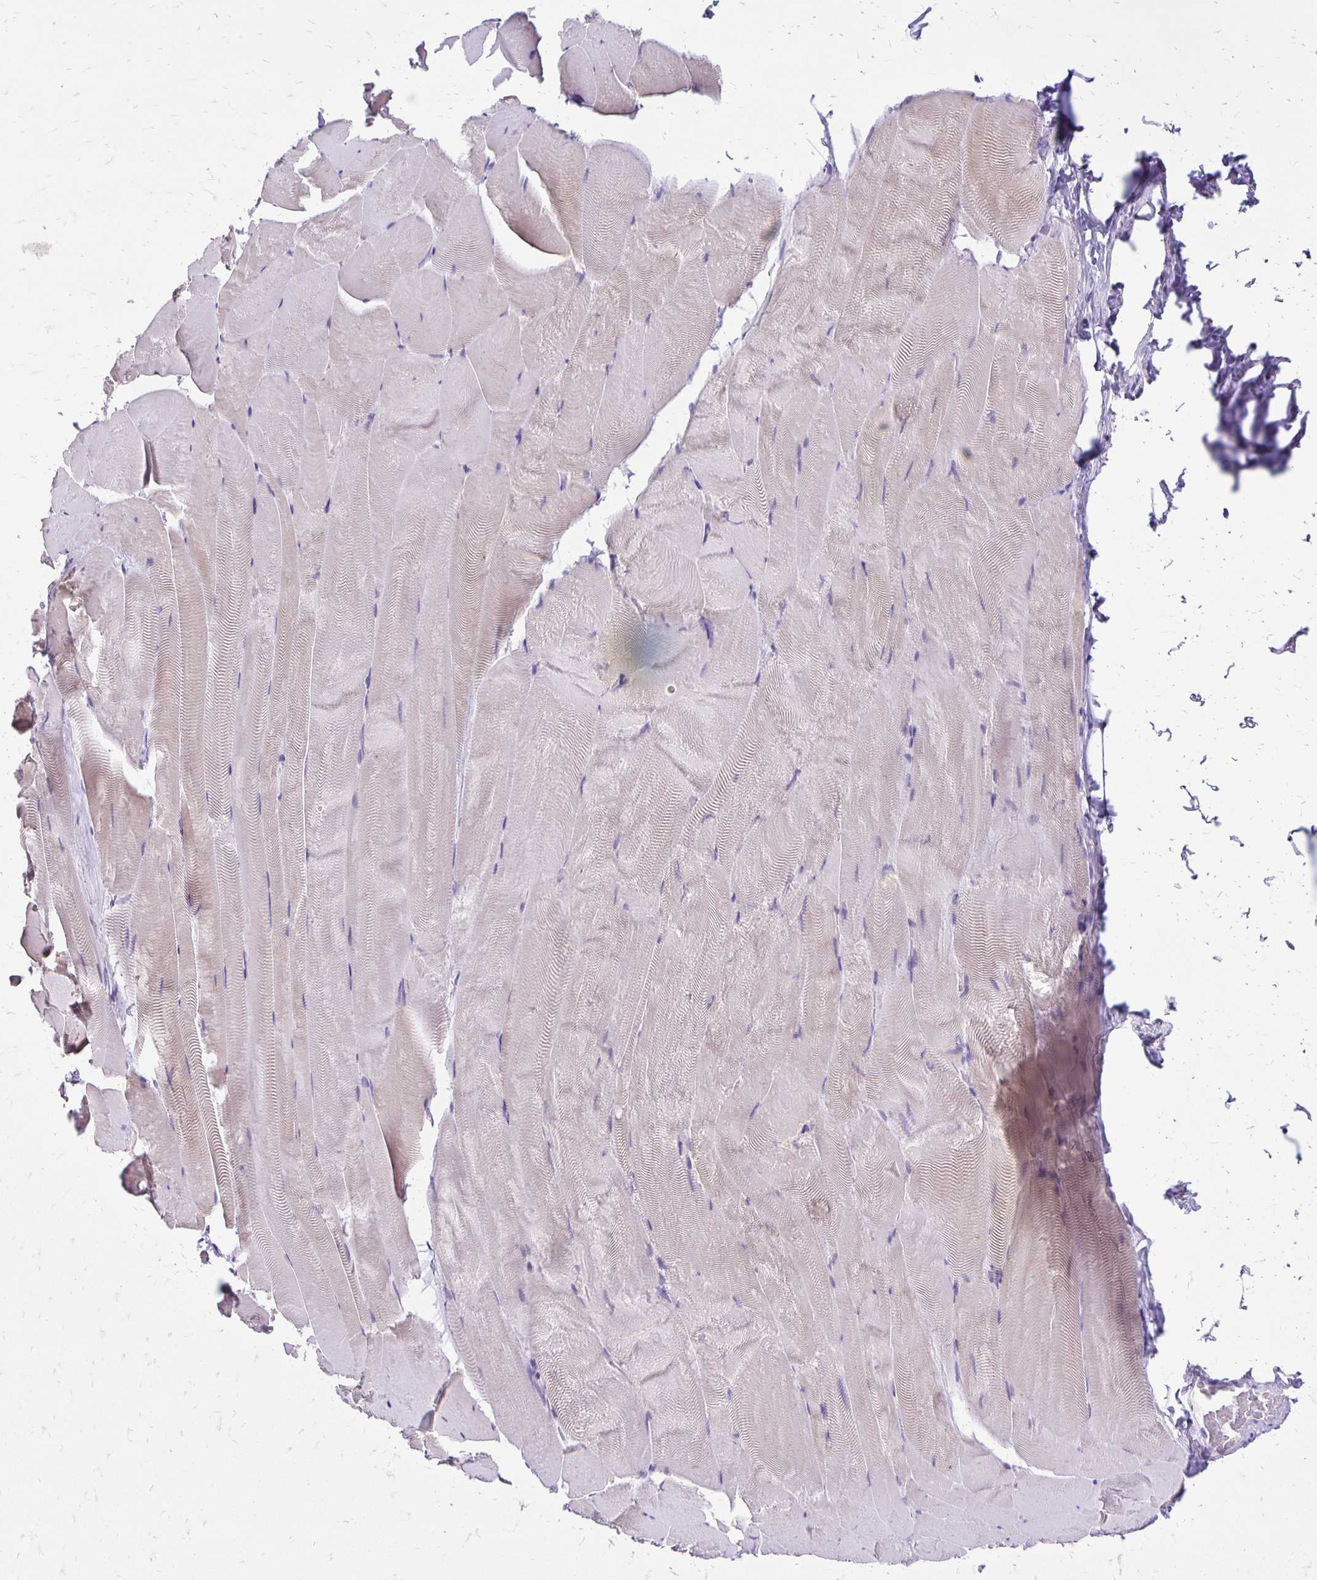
{"staining": {"intensity": "weak", "quantity": "<25%", "location": "cytoplasmic/membranous"}, "tissue": "skeletal muscle", "cell_type": "Myocytes", "image_type": "normal", "snomed": [{"axis": "morphology", "description": "Normal tissue, NOS"}, {"axis": "topography", "description": "Skeletal muscle"}], "caption": "This is an immunohistochemistry photomicrograph of benign skeletal muscle. There is no expression in myocytes.", "gene": "ANKRD45", "patient": {"sex": "female", "age": 64}}